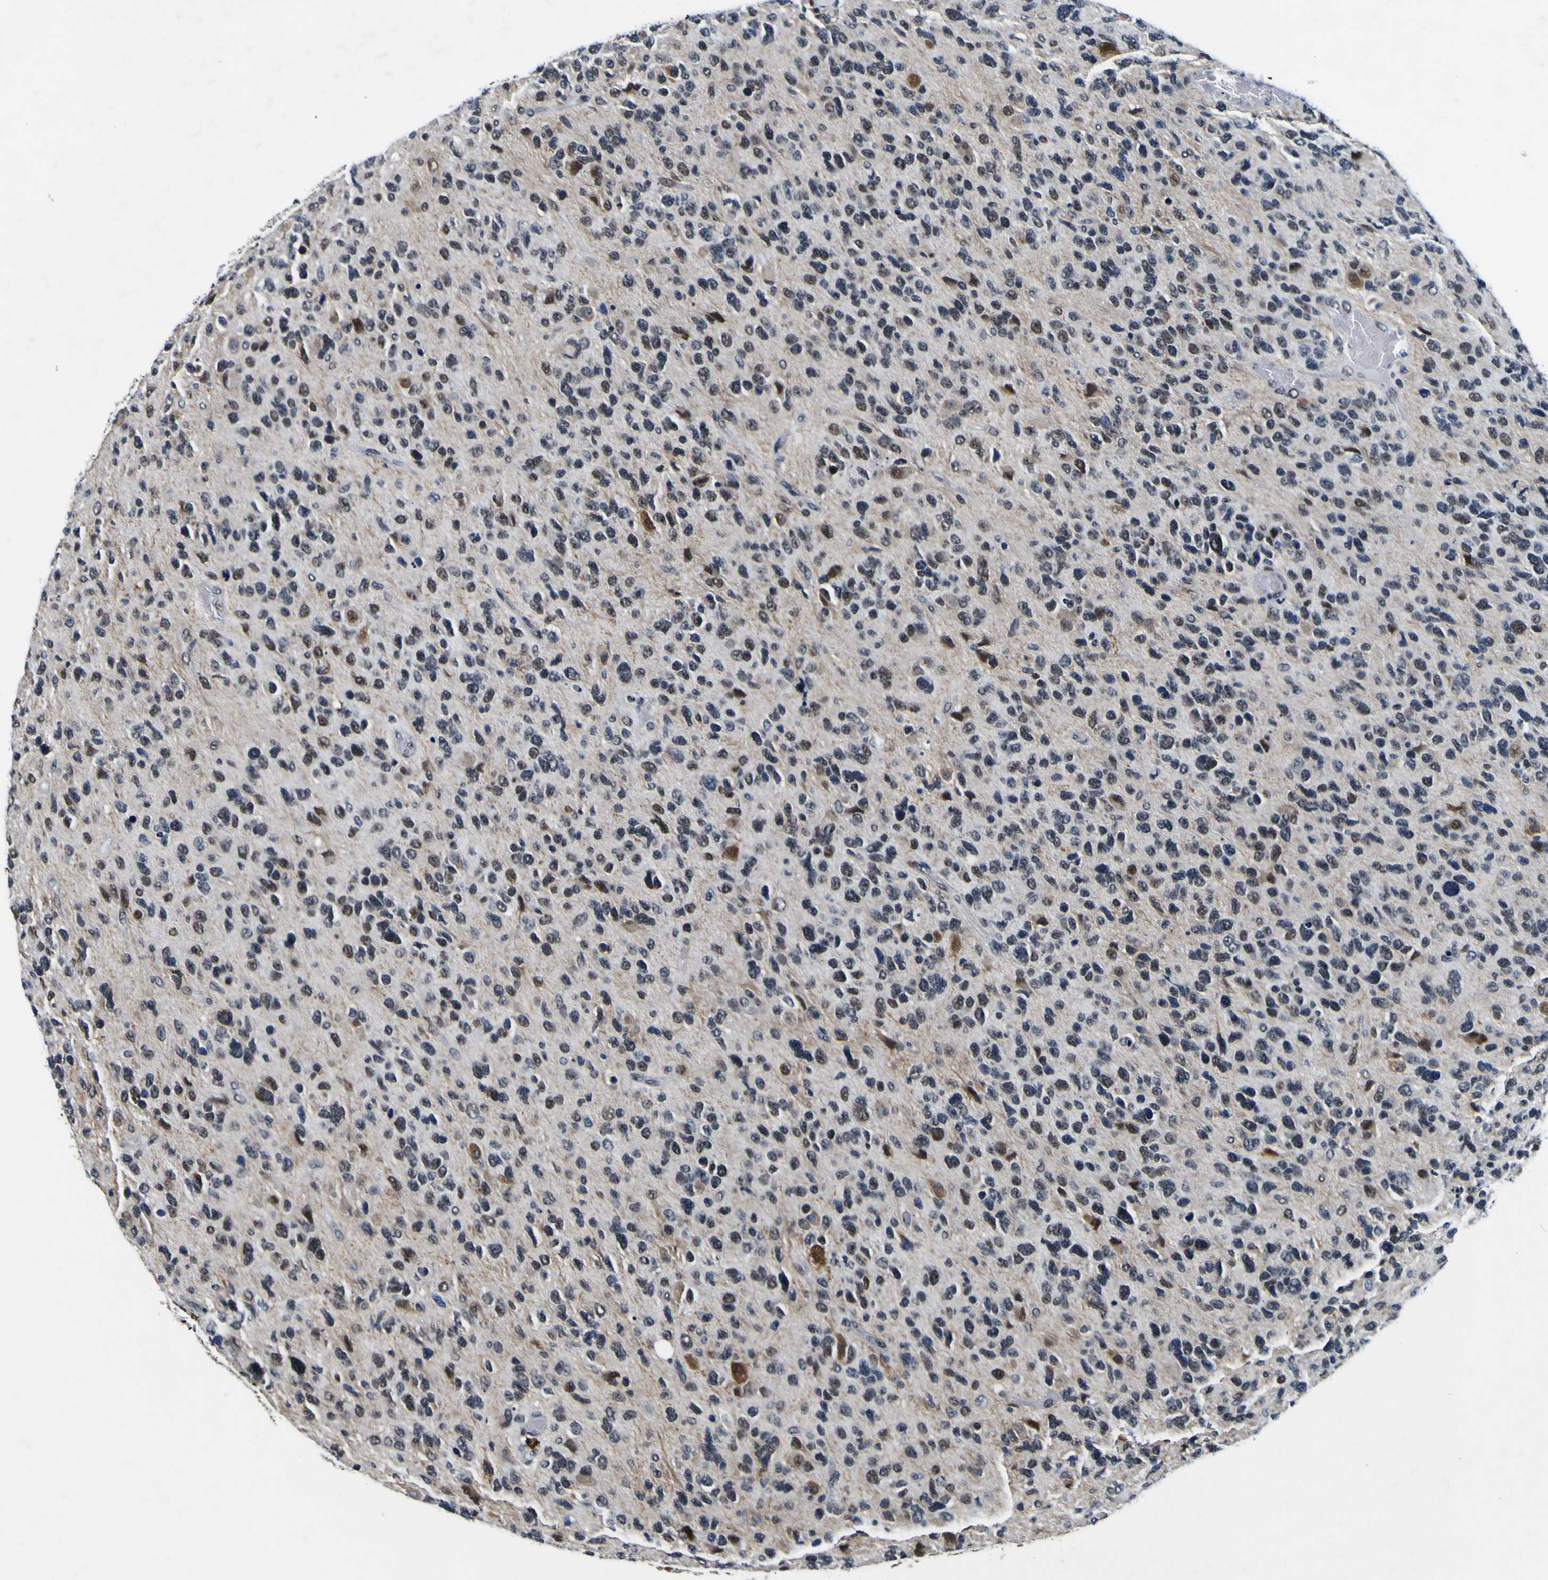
{"staining": {"intensity": "moderate", "quantity": "<25%", "location": "nuclear"}, "tissue": "glioma", "cell_type": "Tumor cells", "image_type": "cancer", "snomed": [{"axis": "morphology", "description": "Glioma, malignant, High grade"}, {"axis": "topography", "description": "Brain"}], "caption": "High-grade glioma (malignant) stained for a protein exhibits moderate nuclear positivity in tumor cells.", "gene": "CUL4B", "patient": {"sex": "female", "age": 58}}